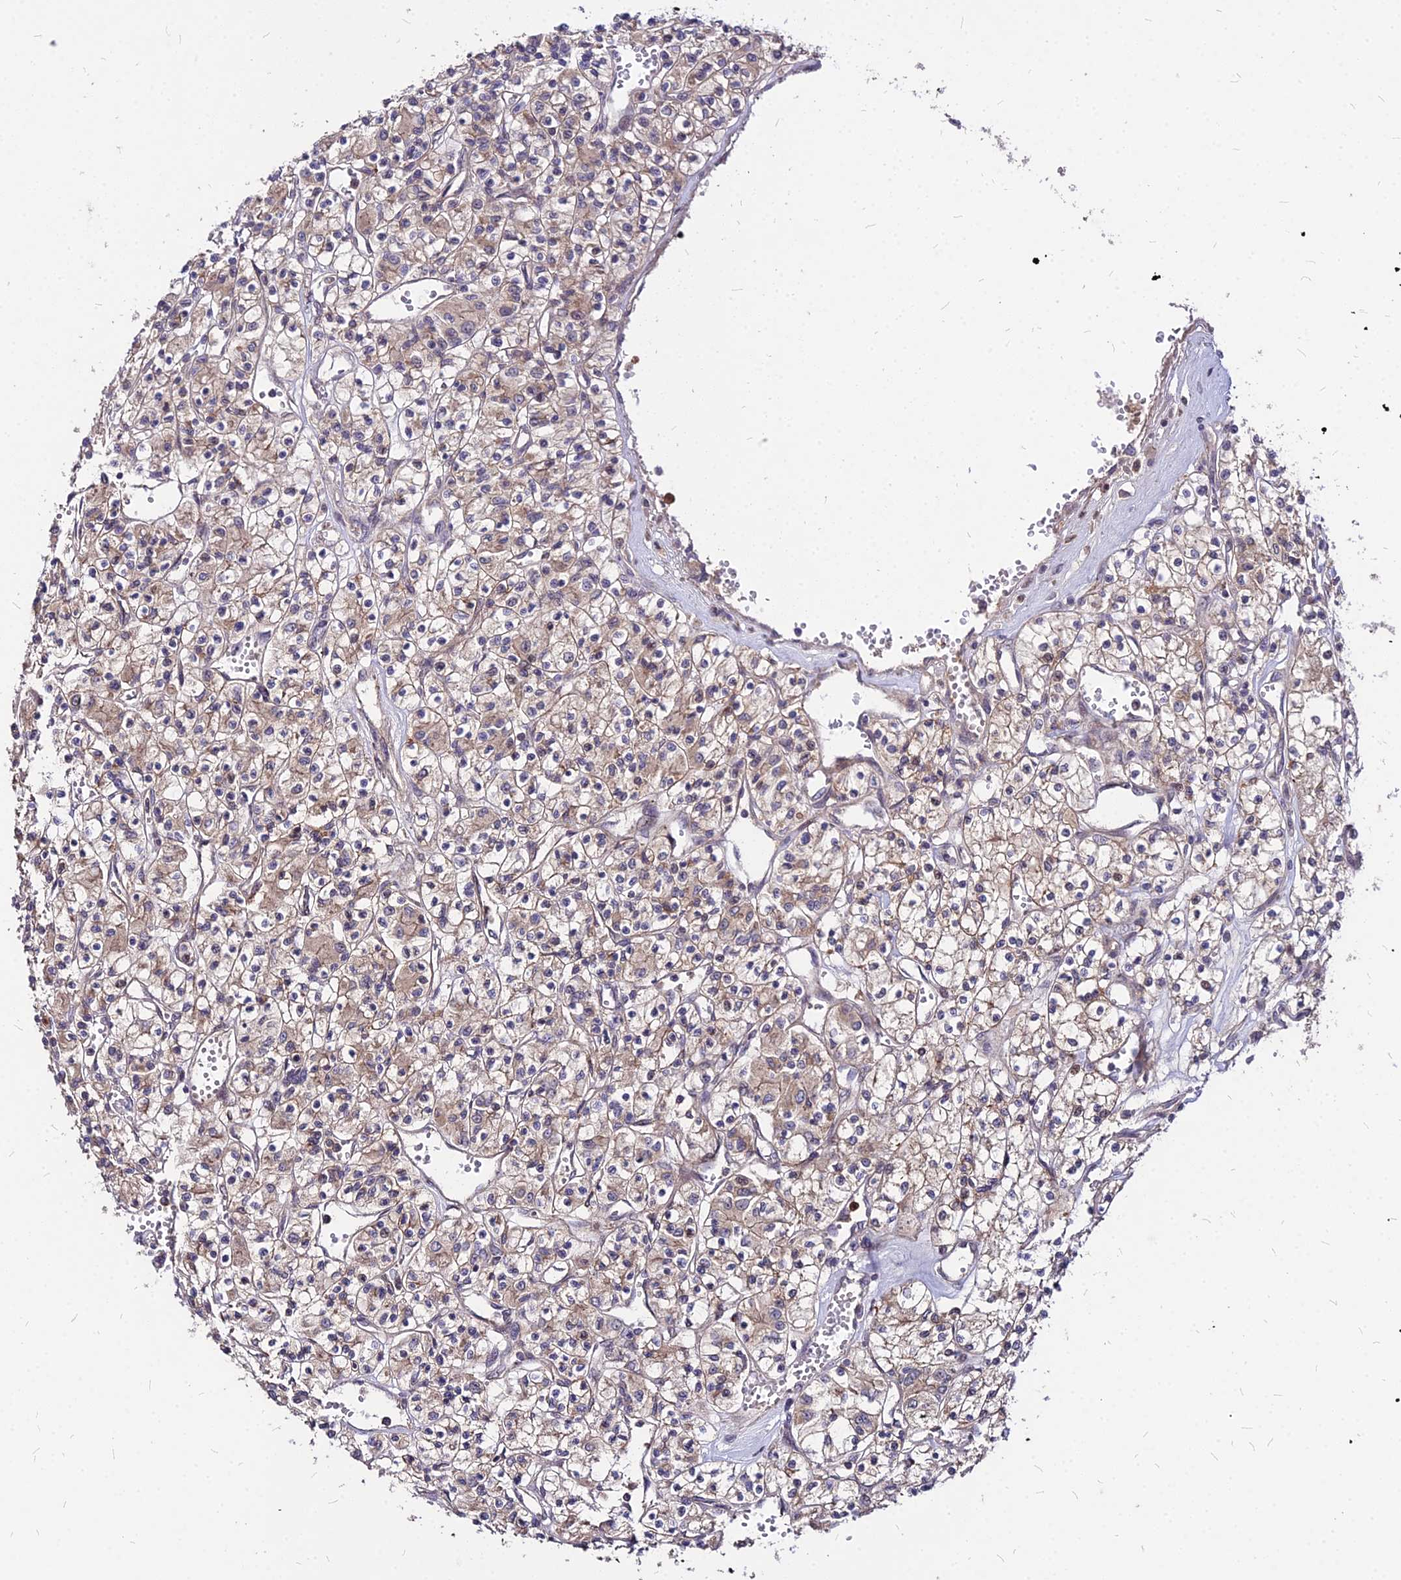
{"staining": {"intensity": "weak", "quantity": ">75%", "location": "cytoplasmic/membranous"}, "tissue": "renal cancer", "cell_type": "Tumor cells", "image_type": "cancer", "snomed": [{"axis": "morphology", "description": "Adenocarcinoma, NOS"}, {"axis": "topography", "description": "Kidney"}], "caption": "Approximately >75% of tumor cells in human renal cancer (adenocarcinoma) show weak cytoplasmic/membranous protein positivity as visualized by brown immunohistochemical staining.", "gene": "APBA3", "patient": {"sex": "female", "age": 59}}